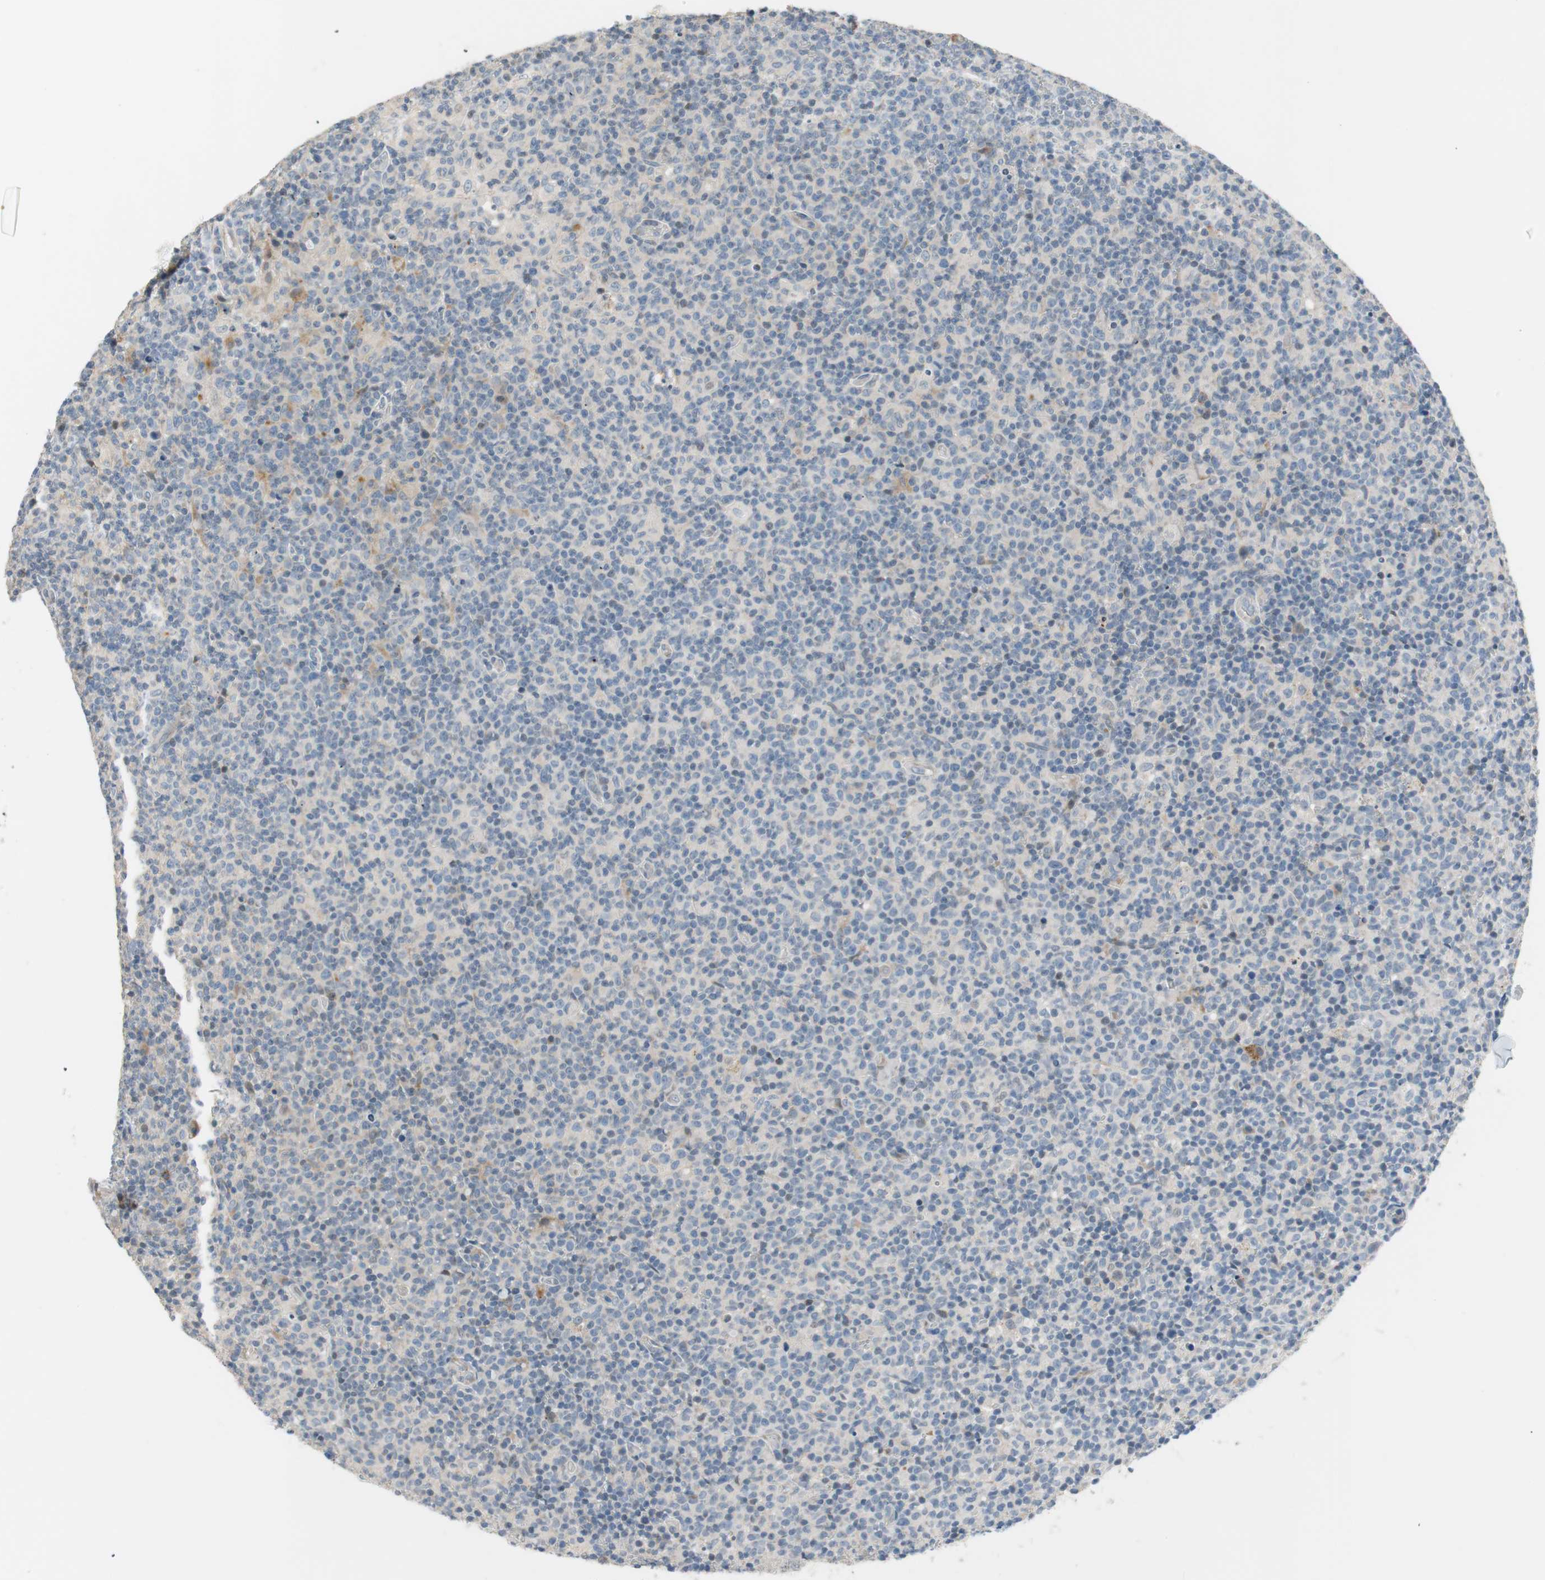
{"staining": {"intensity": "negative", "quantity": "none", "location": "none"}, "tissue": "lymph node", "cell_type": "Germinal center cells", "image_type": "normal", "snomed": [{"axis": "morphology", "description": "Normal tissue, NOS"}, {"axis": "morphology", "description": "Inflammation, NOS"}, {"axis": "topography", "description": "Lymph node"}], "caption": "An immunohistochemistry image of unremarkable lymph node is shown. There is no staining in germinal center cells of lymph node.", "gene": "PDZK1", "patient": {"sex": "male", "age": 55}}